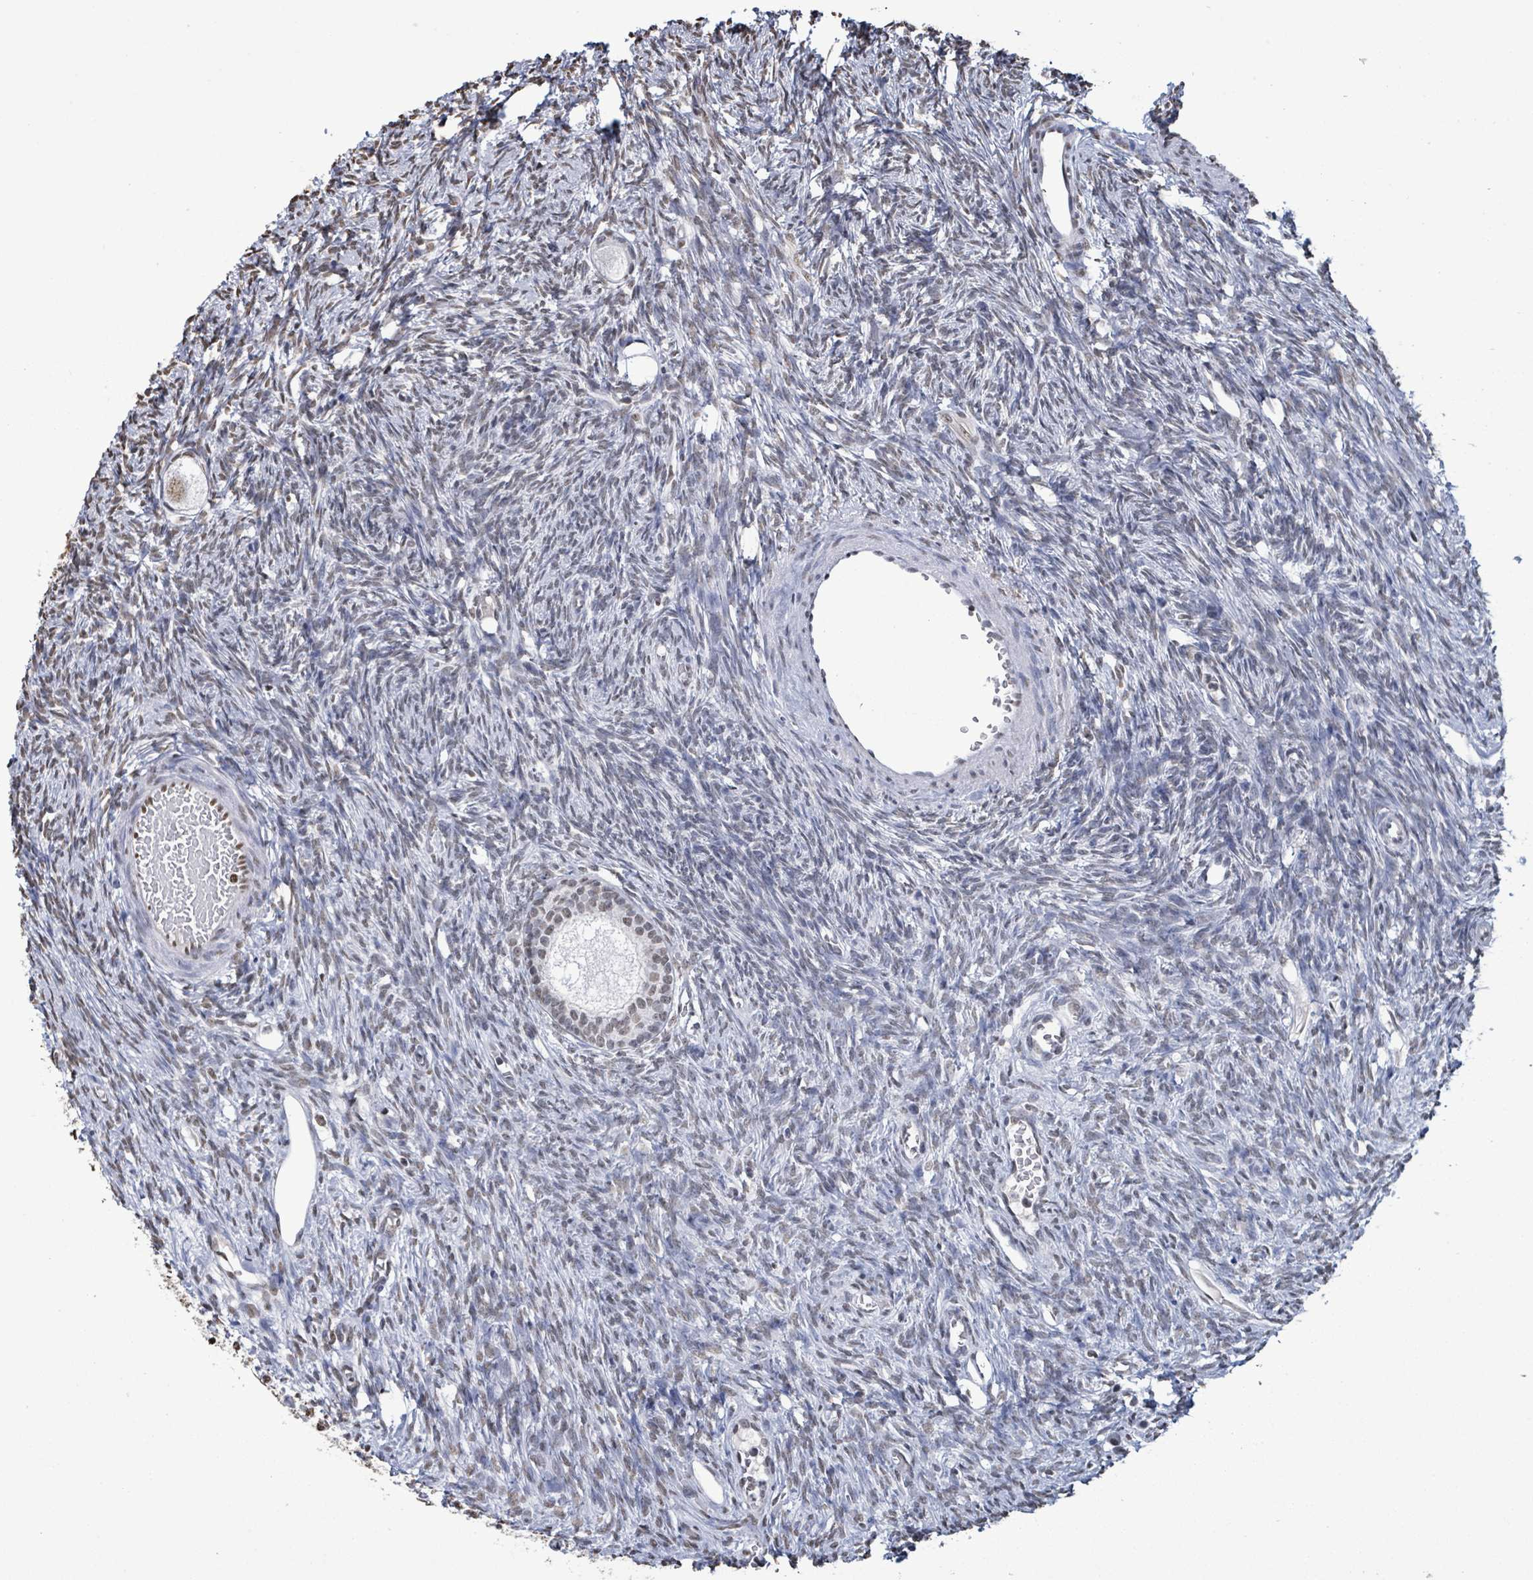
{"staining": {"intensity": "weak", "quantity": ">75%", "location": "nuclear"}, "tissue": "ovary", "cell_type": "Follicle cells", "image_type": "normal", "snomed": [{"axis": "morphology", "description": "Normal tissue, NOS"}, {"axis": "topography", "description": "Ovary"}], "caption": "Immunohistochemistry histopathology image of benign human ovary stained for a protein (brown), which exhibits low levels of weak nuclear staining in about >75% of follicle cells.", "gene": "SAMD14", "patient": {"sex": "female", "age": 33}}